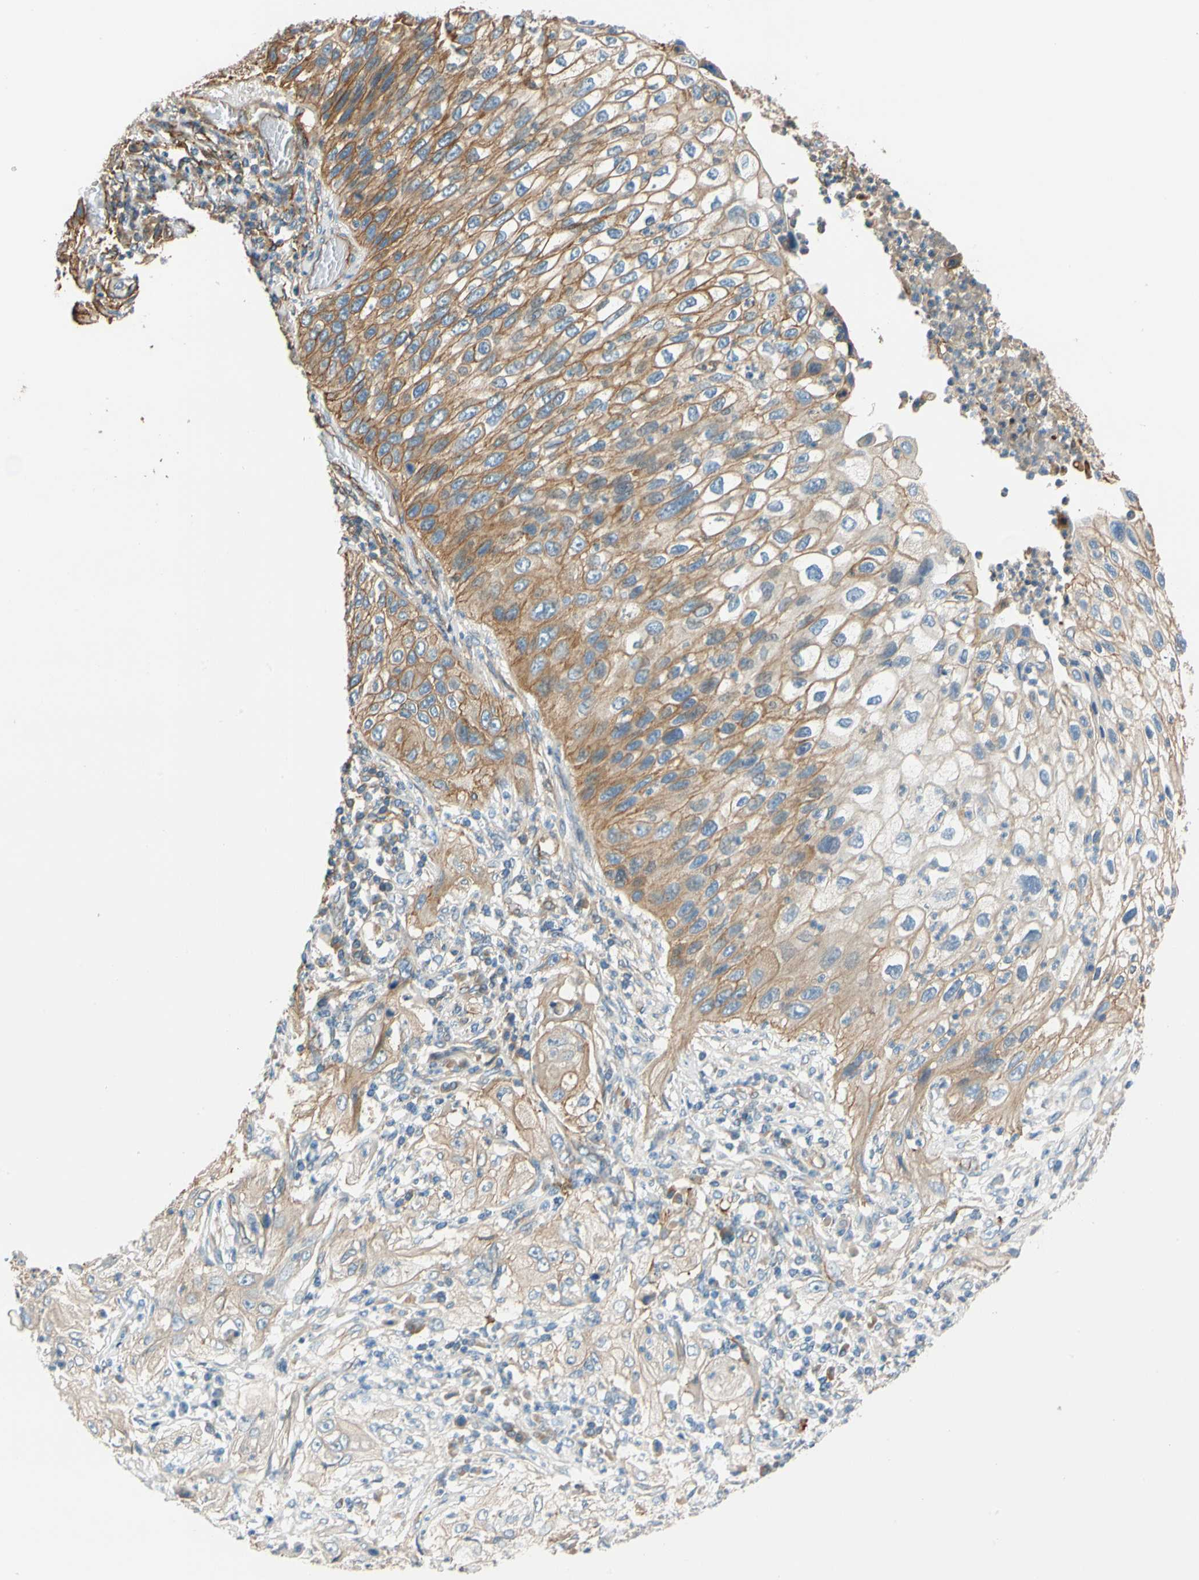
{"staining": {"intensity": "moderate", "quantity": ">75%", "location": "cytoplasmic/membranous"}, "tissue": "lung cancer", "cell_type": "Tumor cells", "image_type": "cancer", "snomed": [{"axis": "morphology", "description": "Inflammation, NOS"}, {"axis": "morphology", "description": "Squamous cell carcinoma, NOS"}, {"axis": "topography", "description": "Lymph node"}, {"axis": "topography", "description": "Soft tissue"}, {"axis": "topography", "description": "Lung"}], "caption": "Lung cancer was stained to show a protein in brown. There is medium levels of moderate cytoplasmic/membranous positivity in approximately >75% of tumor cells. Nuclei are stained in blue.", "gene": "SPTAN1", "patient": {"sex": "male", "age": 66}}